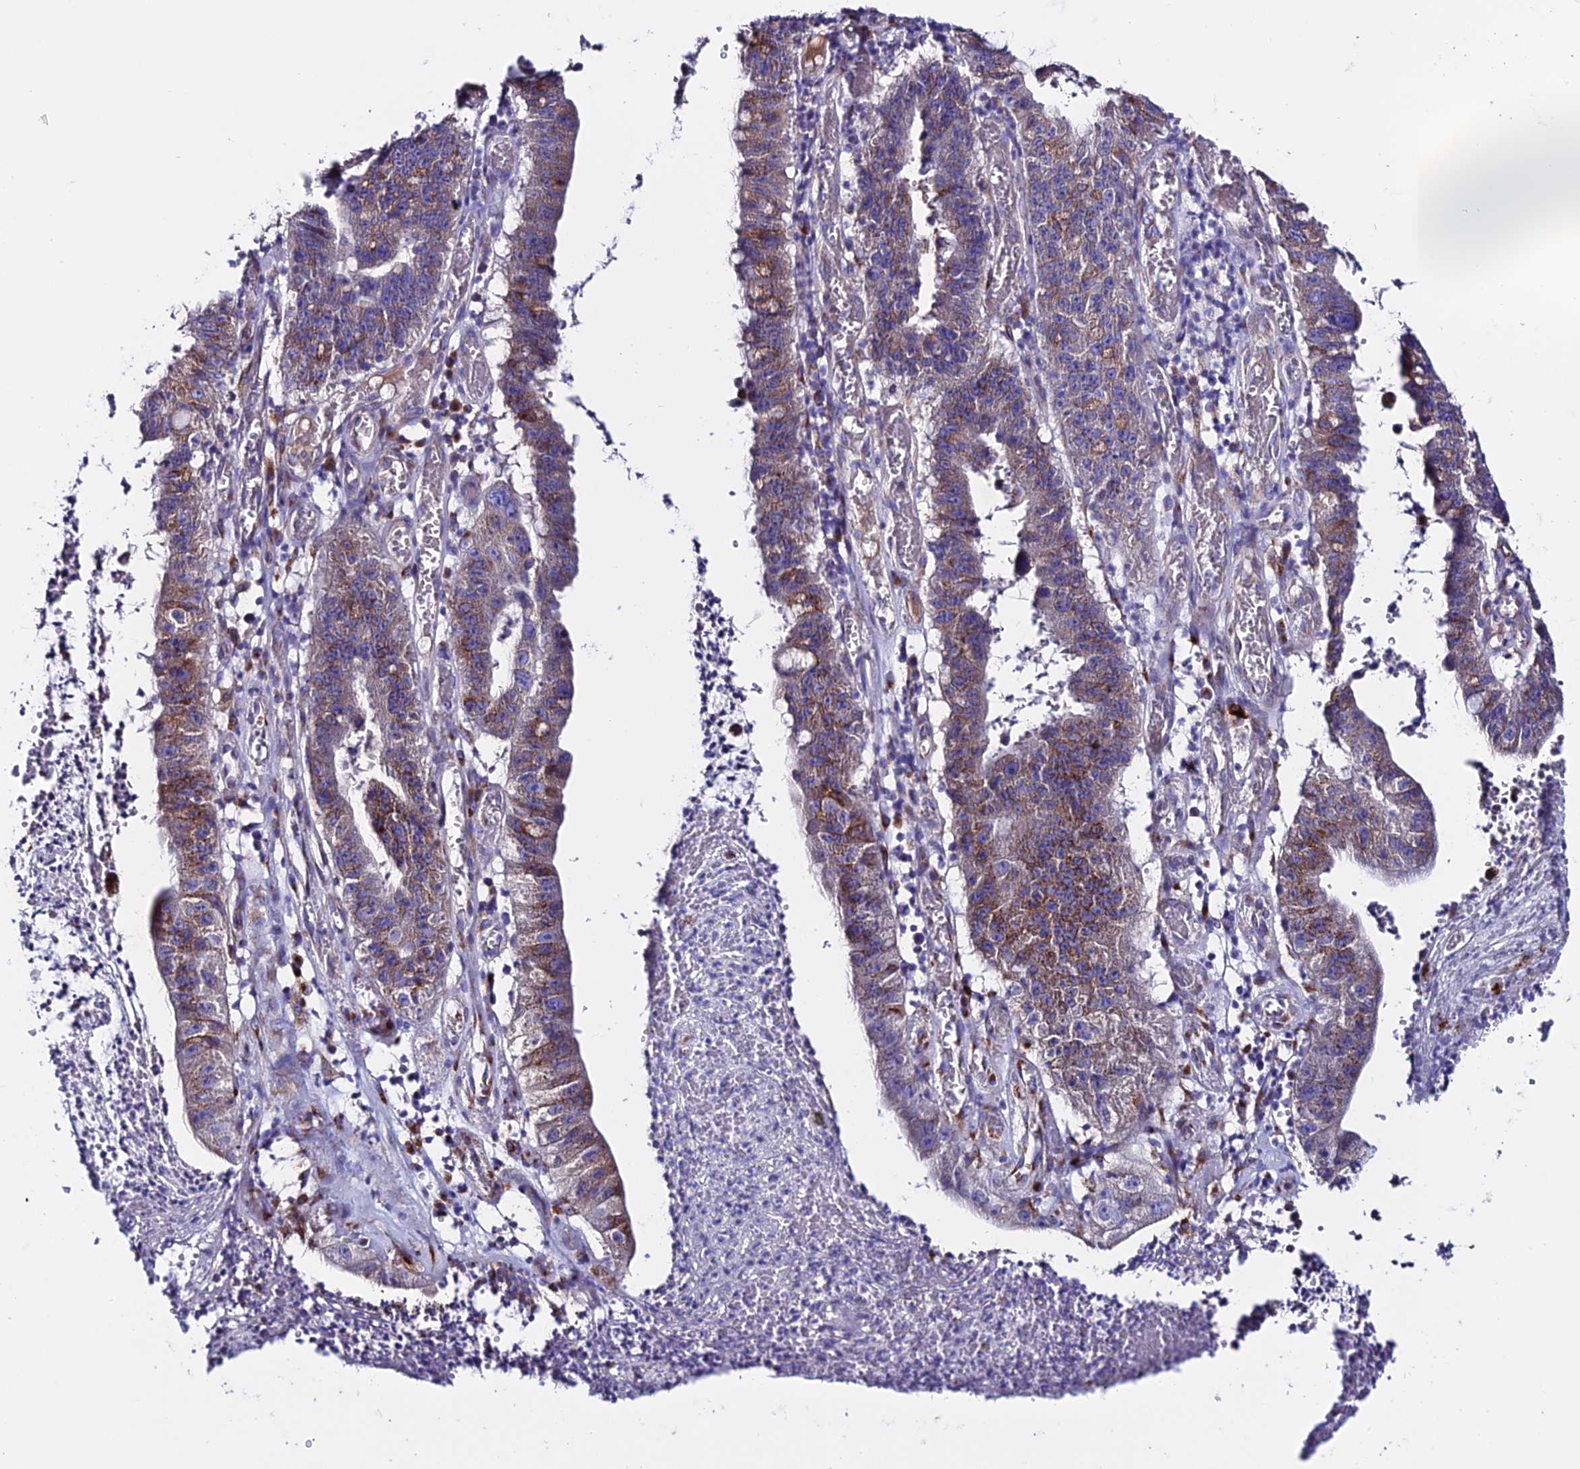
{"staining": {"intensity": "moderate", "quantity": "25%-75%", "location": "cytoplasmic/membranous"}, "tissue": "stomach cancer", "cell_type": "Tumor cells", "image_type": "cancer", "snomed": [{"axis": "morphology", "description": "Adenocarcinoma, NOS"}, {"axis": "topography", "description": "Stomach"}], "caption": "Immunohistochemistry (IHC) photomicrograph of neoplastic tissue: human adenocarcinoma (stomach) stained using IHC exhibits medium levels of moderate protein expression localized specifically in the cytoplasmic/membranous of tumor cells, appearing as a cytoplasmic/membranous brown color.", "gene": "OR51Q1", "patient": {"sex": "male", "age": 59}}